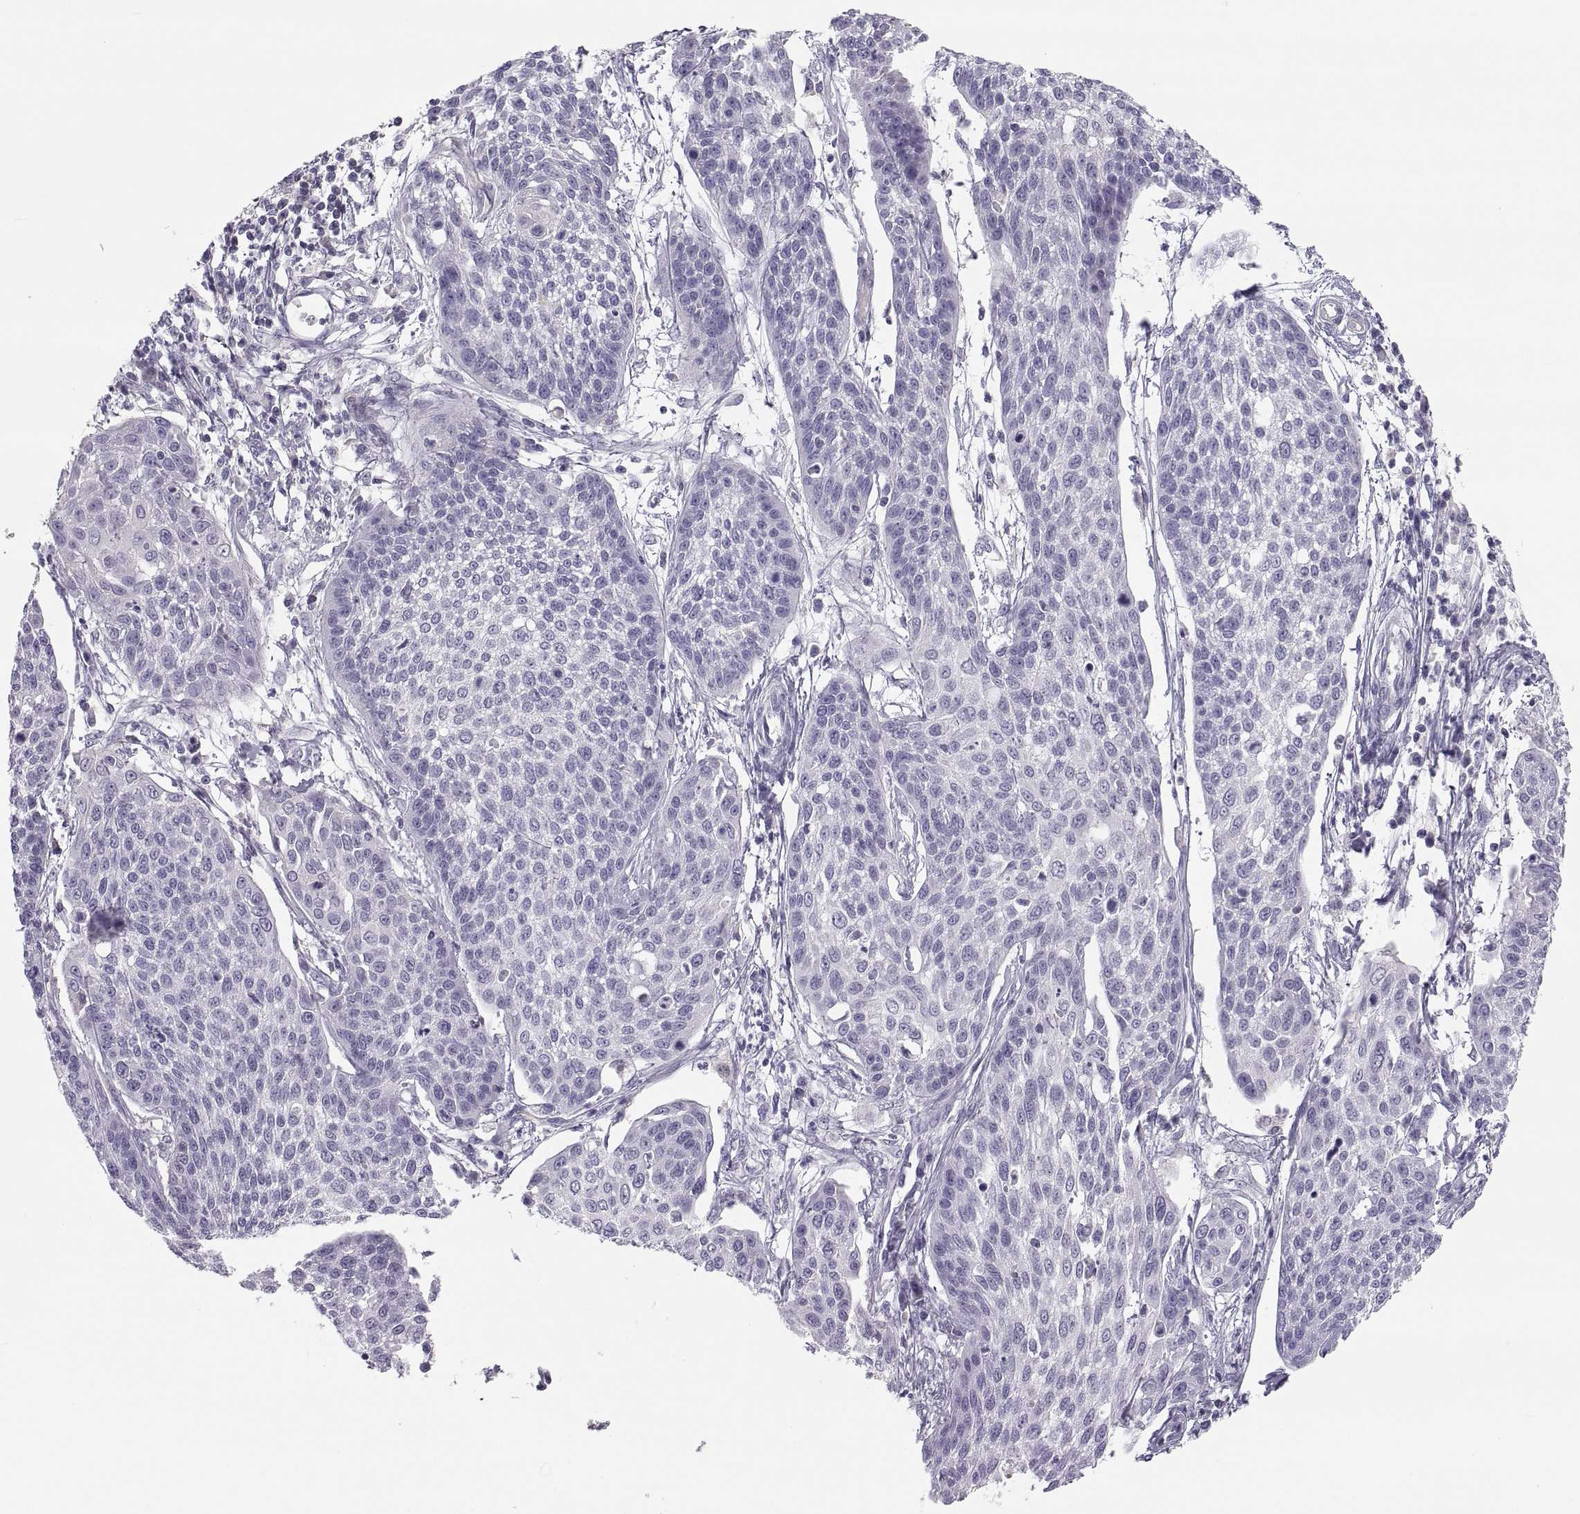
{"staining": {"intensity": "negative", "quantity": "none", "location": "none"}, "tissue": "cervical cancer", "cell_type": "Tumor cells", "image_type": "cancer", "snomed": [{"axis": "morphology", "description": "Squamous cell carcinoma, NOS"}, {"axis": "topography", "description": "Cervix"}], "caption": "The immunohistochemistry (IHC) micrograph has no significant positivity in tumor cells of squamous cell carcinoma (cervical) tissue. (Brightfield microscopy of DAB immunohistochemistry (IHC) at high magnification).", "gene": "MAGEB2", "patient": {"sex": "female", "age": 34}}